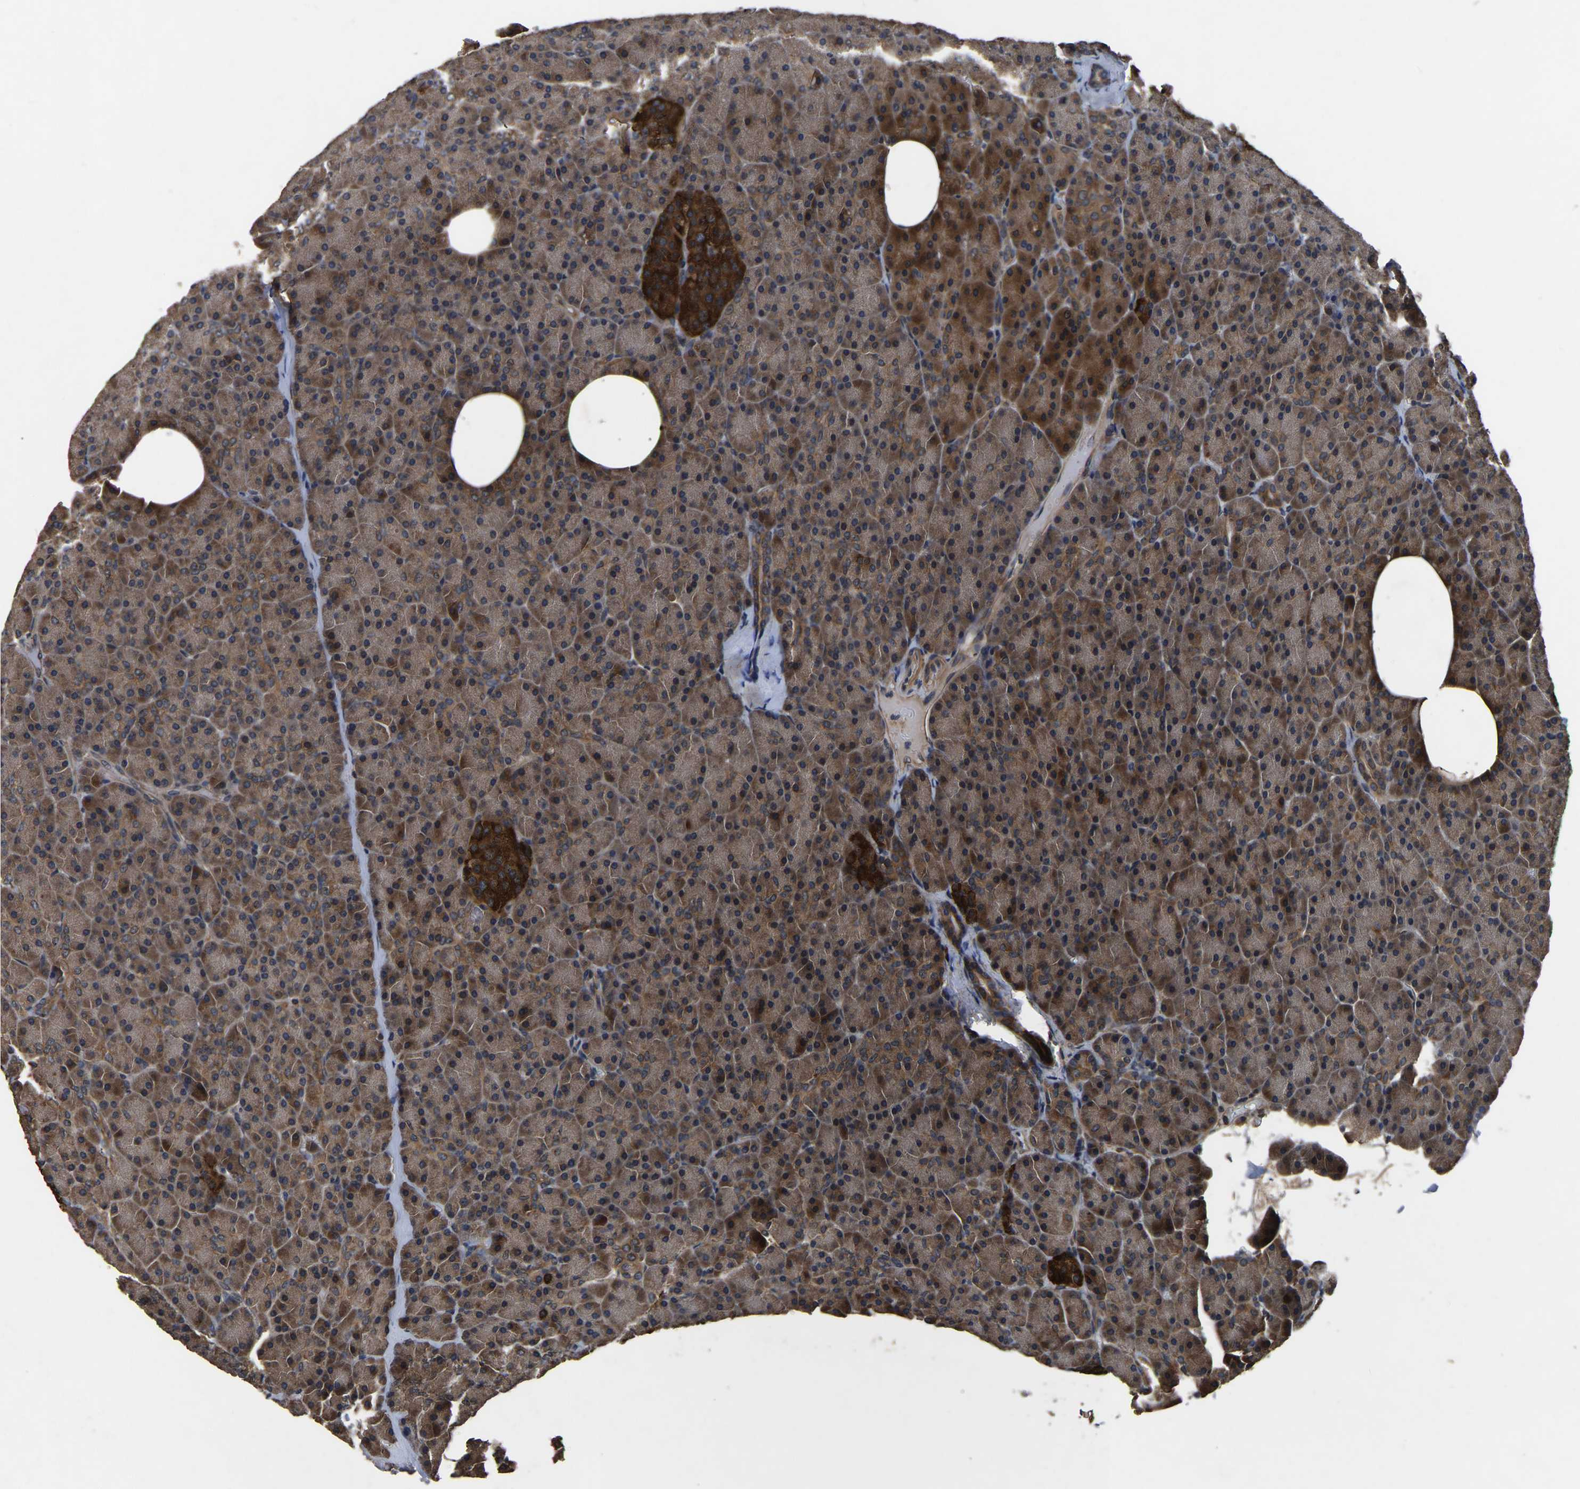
{"staining": {"intensity": "moderate", "quantity": "25%-75%", "location": "cytoplasmic/membranous"}, "tissue": "pancreas", "cell_type": "Exocrine glandular cells", "image_type": "normal", "snomed": [{"axis": "morphology", "description": "Normal tissue, NOS"}, {"axis": "topography", "description": "Pancreas"}], "caption": "A medium amount of moderate cytoplasmic/membranous staining is seen in approximately 25%-75% of exocrine glandular cells in benign pancreas.", "gene": "CRYZL1", "patient": {"sex": "female", "age": 35}}